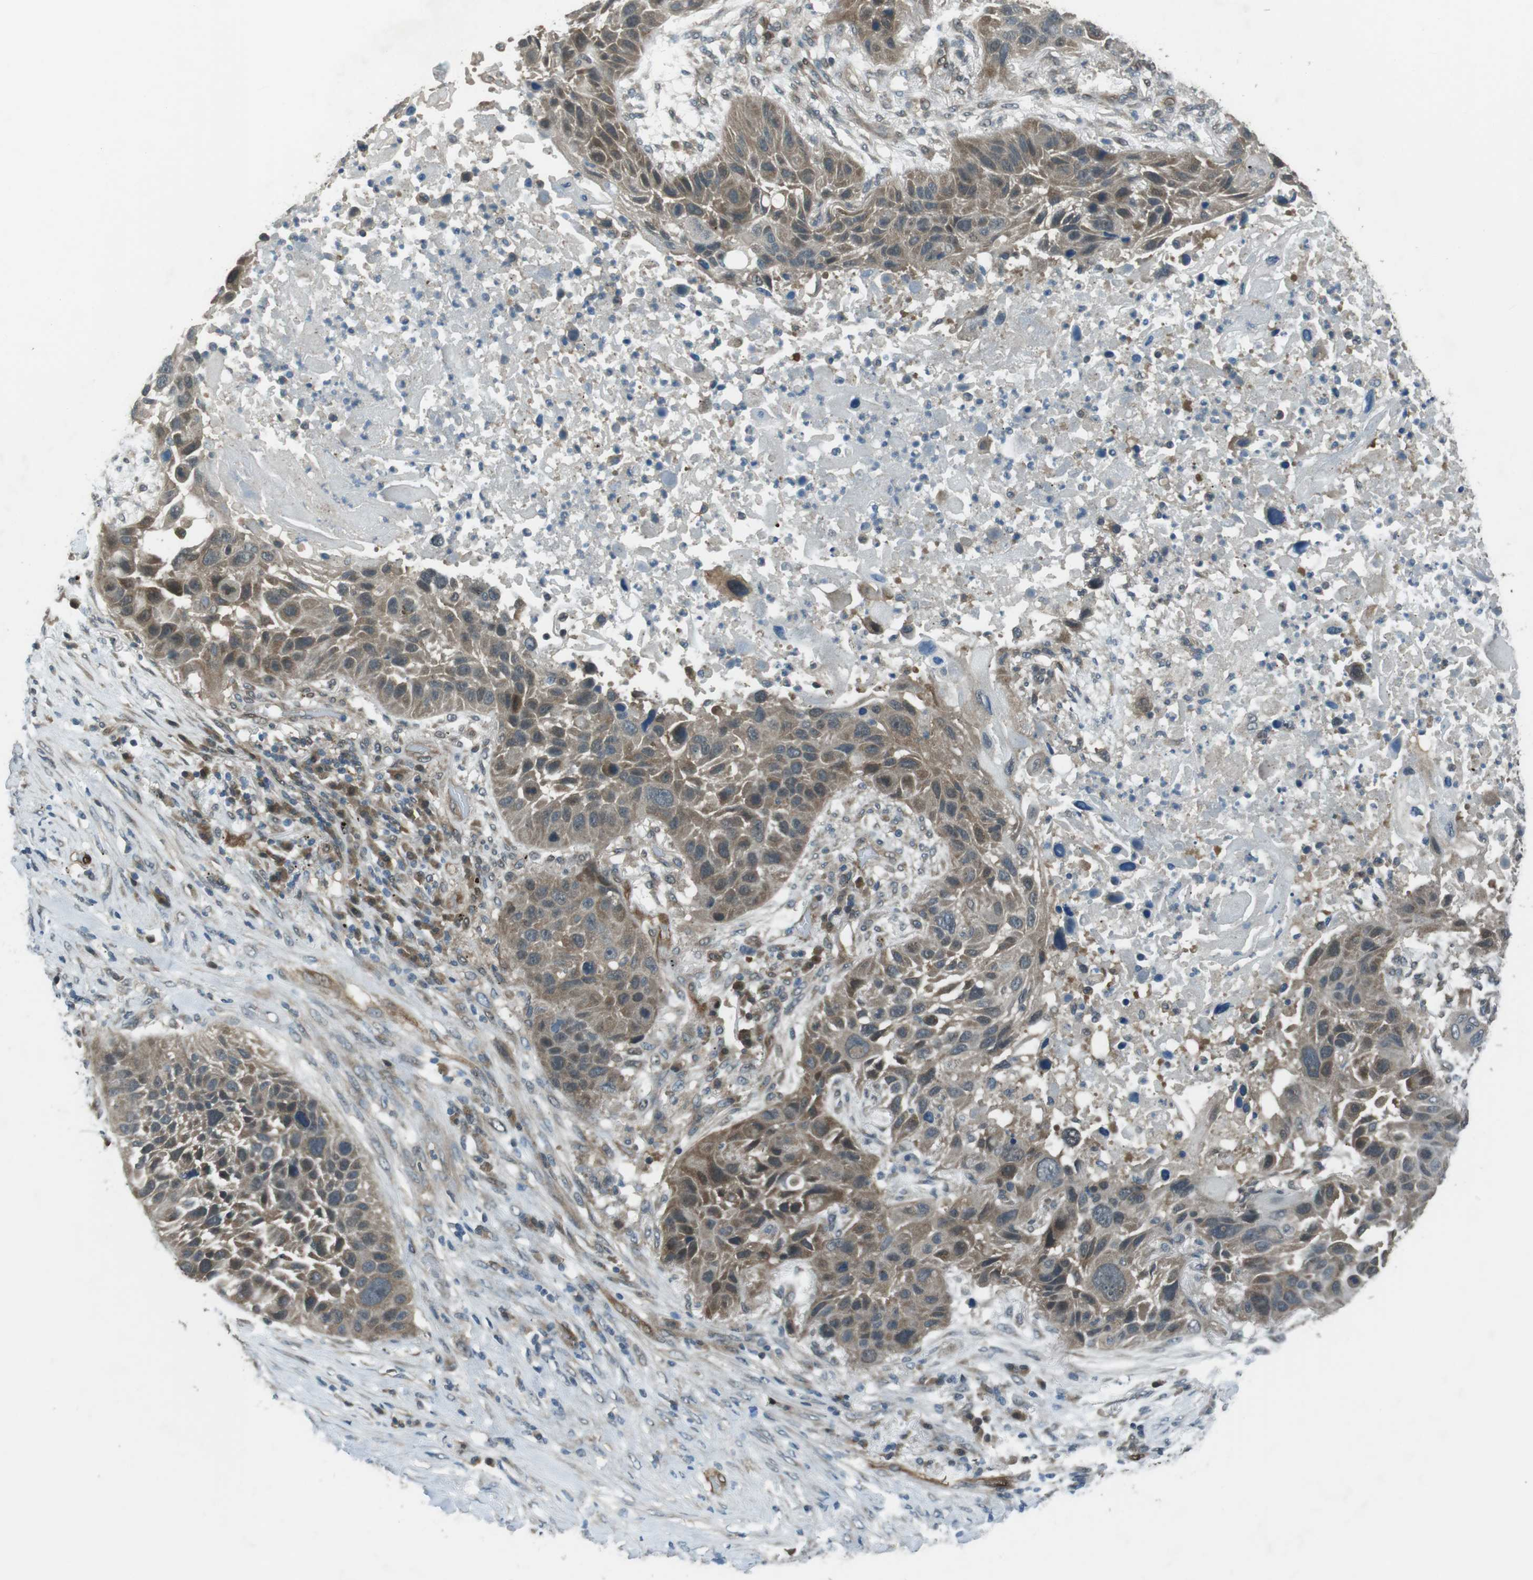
{"staining": {"intensity": "moderate", "quantity": ">75%", "location": "cytoplasmic/membranous"}, "tissue": "lung cancer", "cell_type": "Tumor cells", "image_type": "cancer", "snomed": [{"axis": "morphology", "description": "Squamous cell carcinoma, NOS"}, {"axis": "topography", "description": "Lung"}], "caption": "Protein expression analysis of human lung cancer reveals moderate cytoplasmic/membranous staining in approximately >75% of tumor cells.", "gene": "MFAP3", "patient": {"sex": "male", "age": 57}}